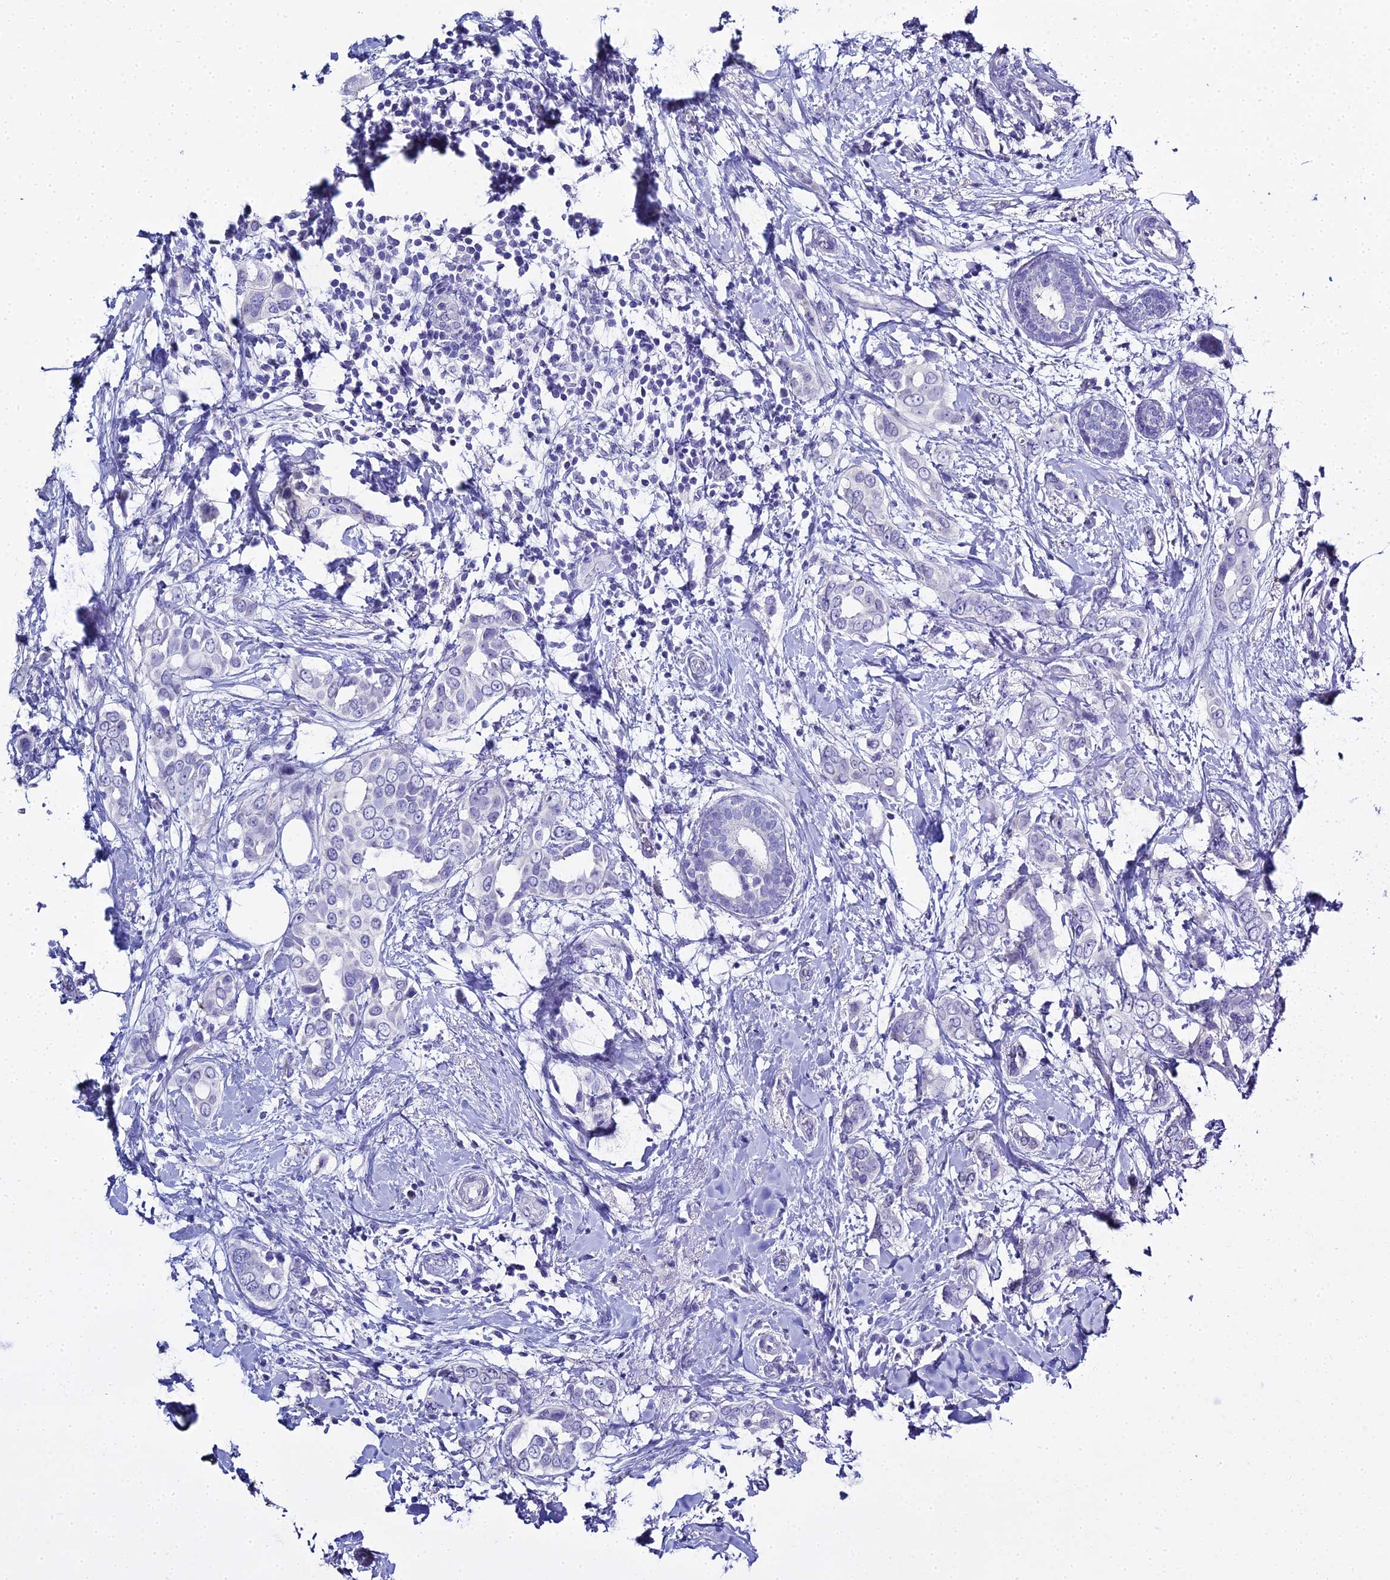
{"staining": {"intensity": "negative", "quantity": "none", "location": "none"}, "tissue": "breast cancer", "cell_type": "Tumor cells", "image_type": "cancer", "snomed": [{"axis": "morphology", "description": "Lobular carcinoma"}, {"axis": "topography", "description": "Breast"}], "caption": "There is no significant staining in tumor cells of breast lobular carcinoma.", "gene": "S100A7", "patient": {"sex": "female", "age": 51}}